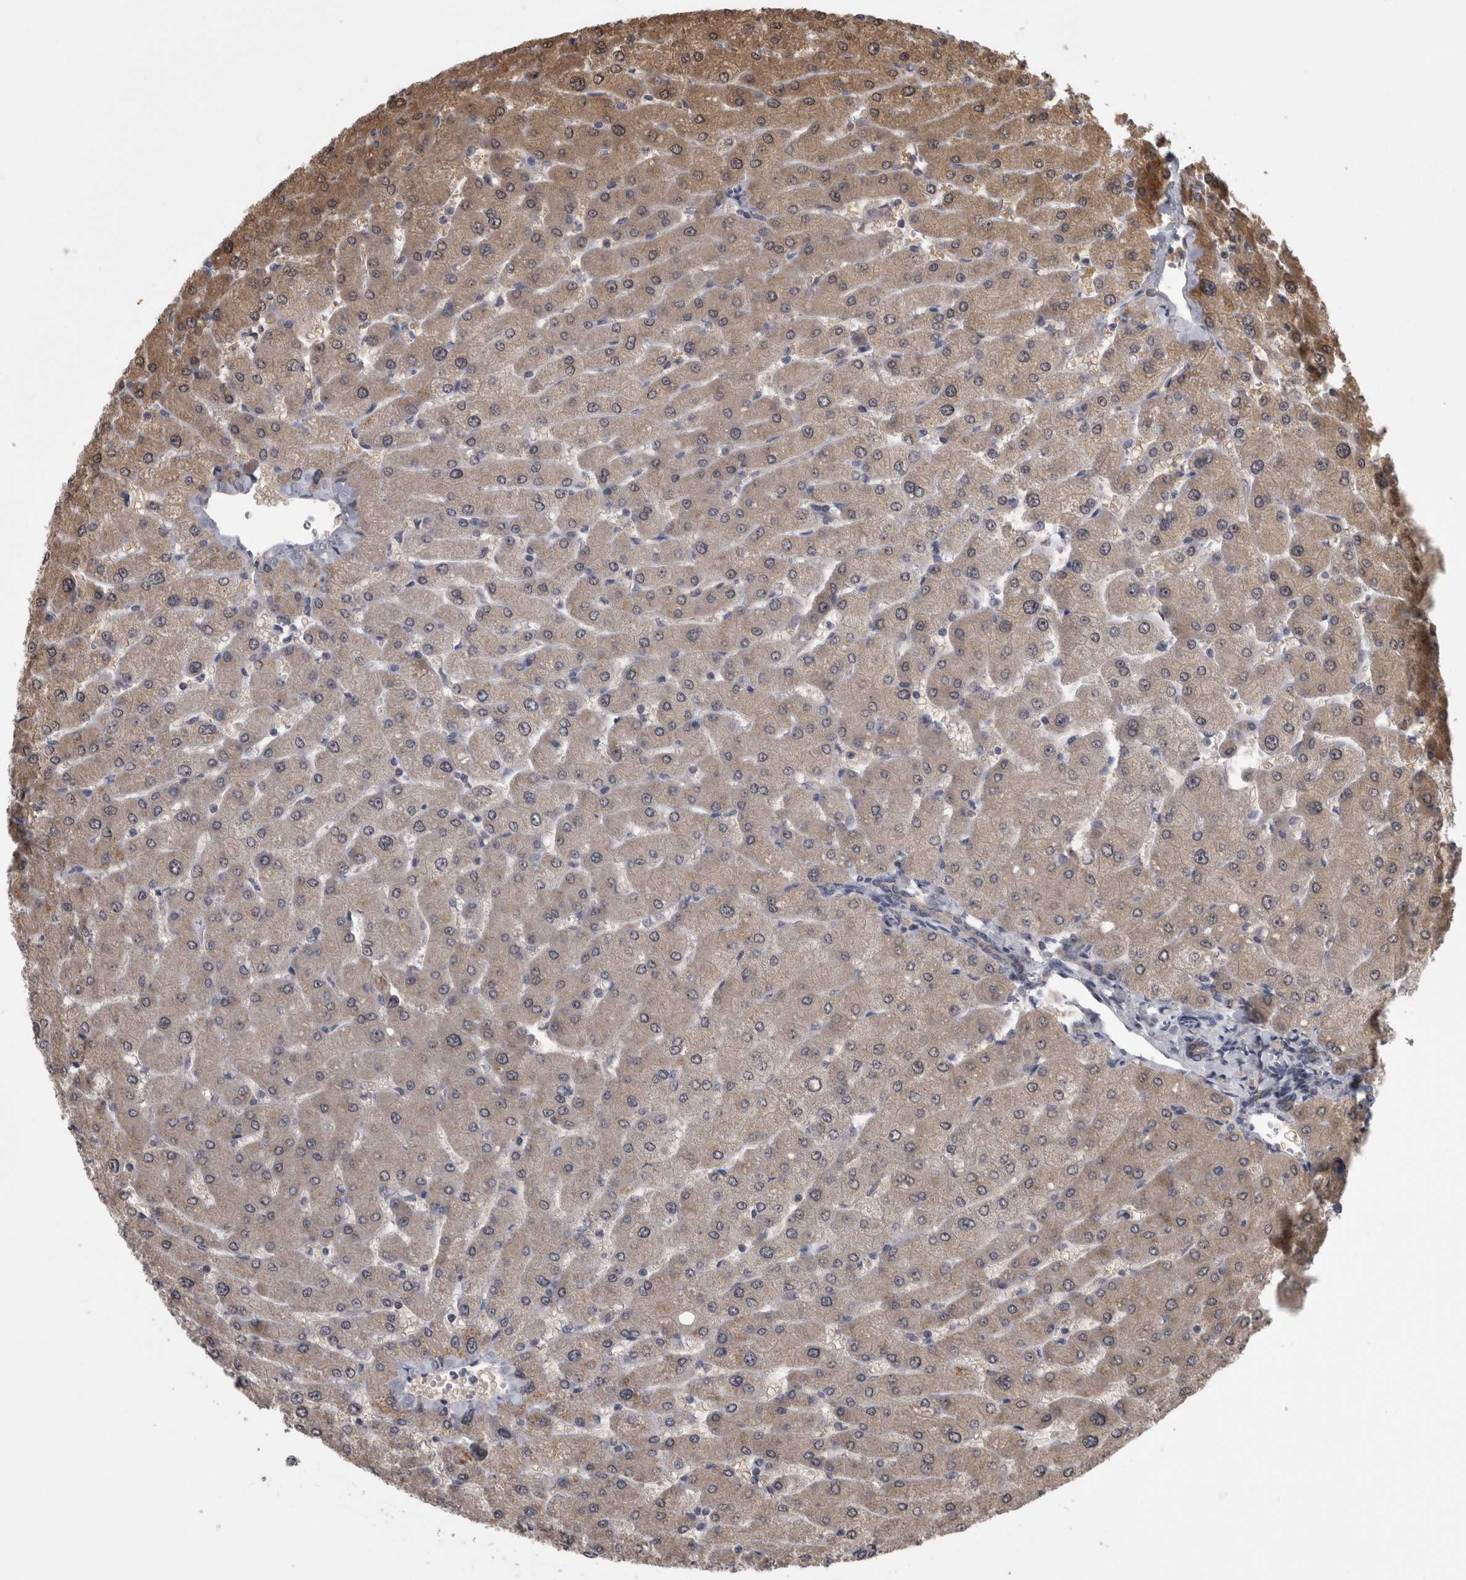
{"staining": {"intensity": "negative", "quantity": "none", "location": "none"}, "tissue": "liver", "cell_type": "Cholangiocytes", "image_type": "normal", "snomed": [{"axis": "morphology", "description": "Normal tissue, NOS"}, {"axis": "topography", "description": "Liver"}], "caption": "There is no significant positivity in cholangiocytes of liver. The staining was performed using DAB (3,3'-diaminobenzidine) to visualize the protein expression in brown, while the nuclei were stained in blue with hematoxylin (Magnification: 20x).", "gene": "APRT", "patient": {"sex": "male", "age": 55}}